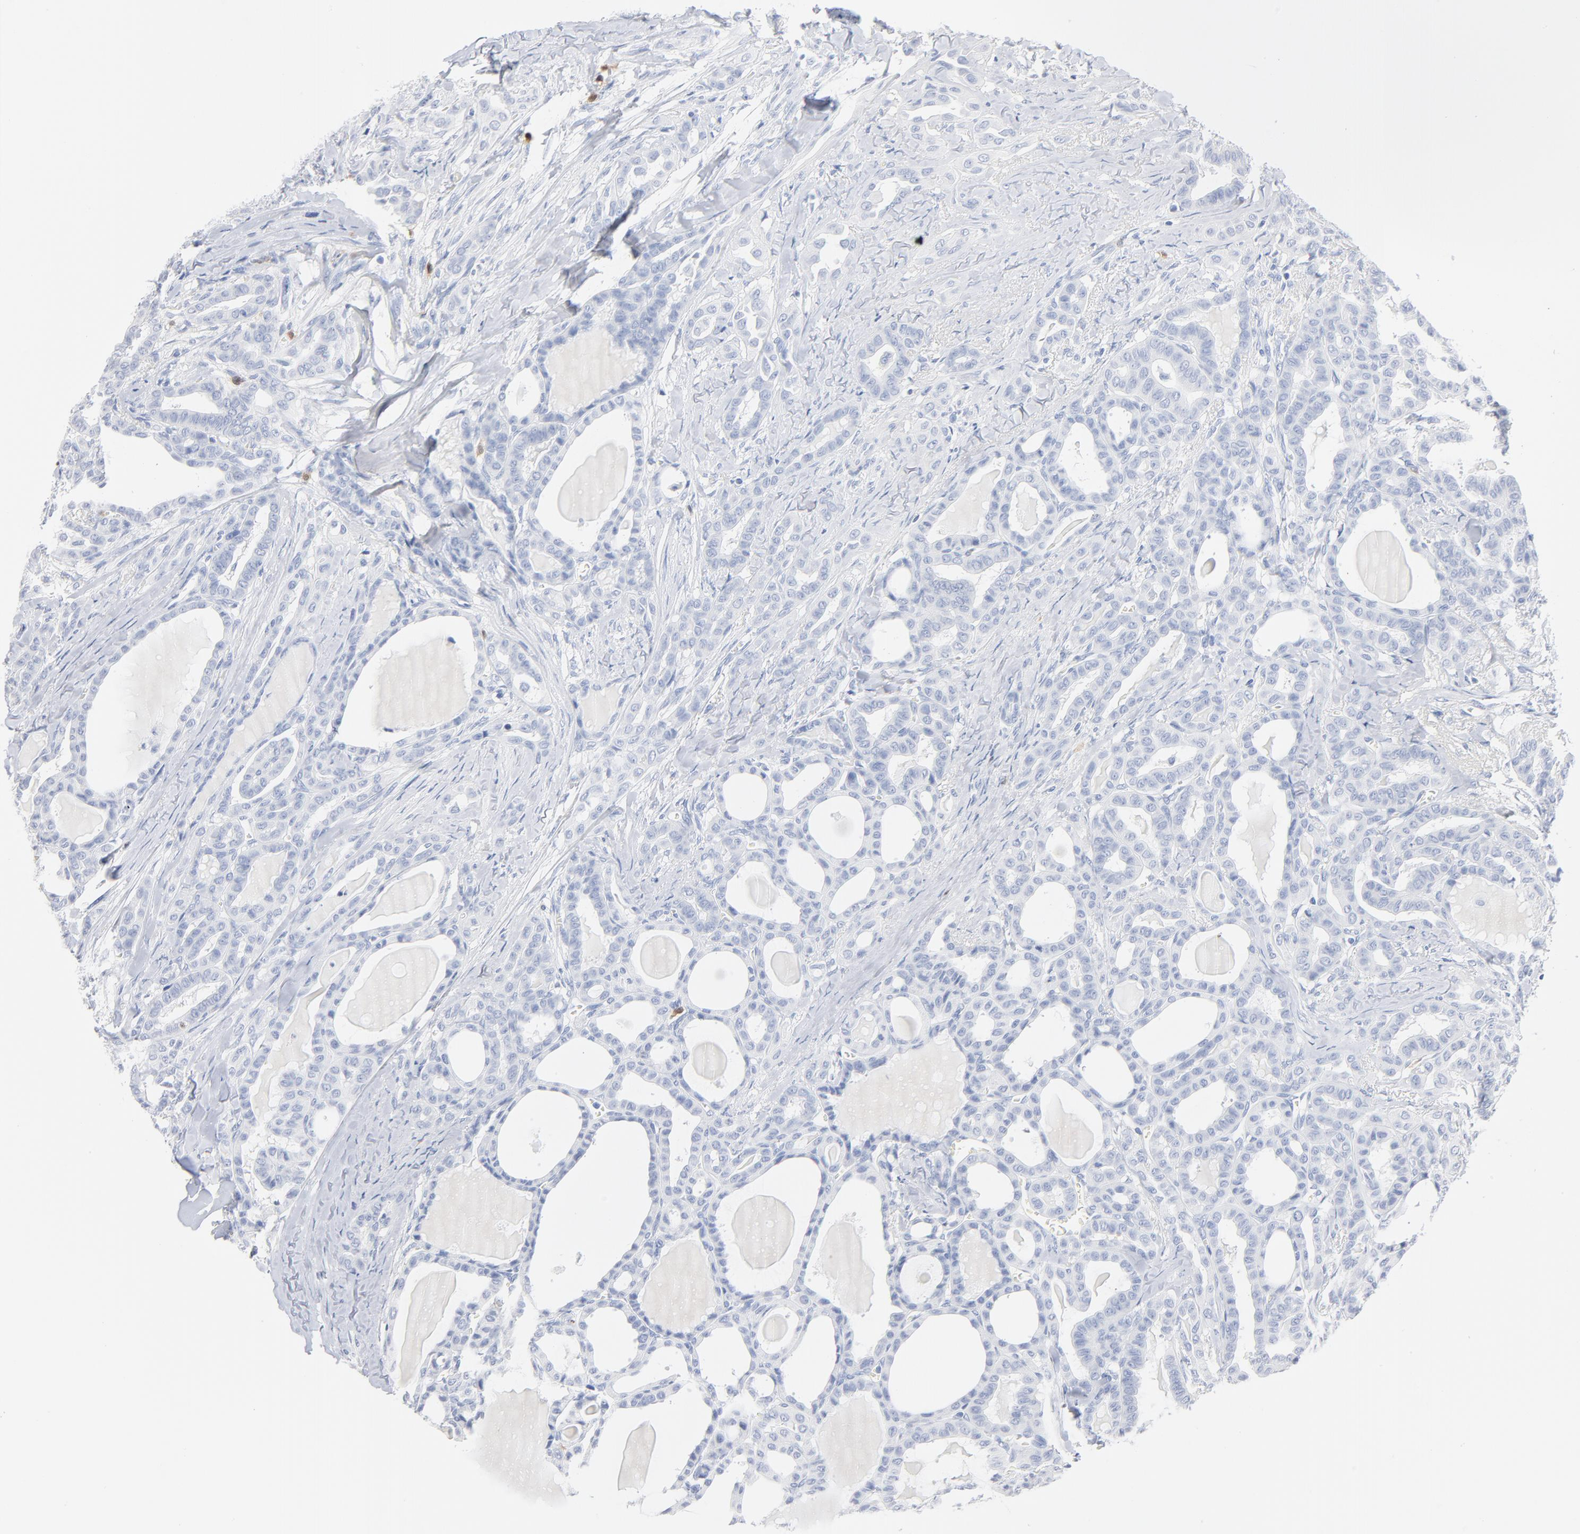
{"staining": {"intensity": "negative", "quantity": "none", "location": "none"}, "tissue": "thyroid cancer", "cell_type": "Tumor cells", "image_type": "cancer", "snomed": [{"axis": "morphology", "description": "Carcinoma, NOS"}, {"axis": "topography", "description": "Thyroid gland"}], "caption": "Immunohistochemistry photomicrograph of human thyroid cancer stained for a protein (brown), which exhibits no staining in tumor cells. Brightfield microscopy of IHC stained with DAB (3,3'-diaminobenzidine) (brown) and hematoxylin (blue), captured at high magnification.", "gene": "AGTR1", "patient": {"sex": "female", "age": 91}}